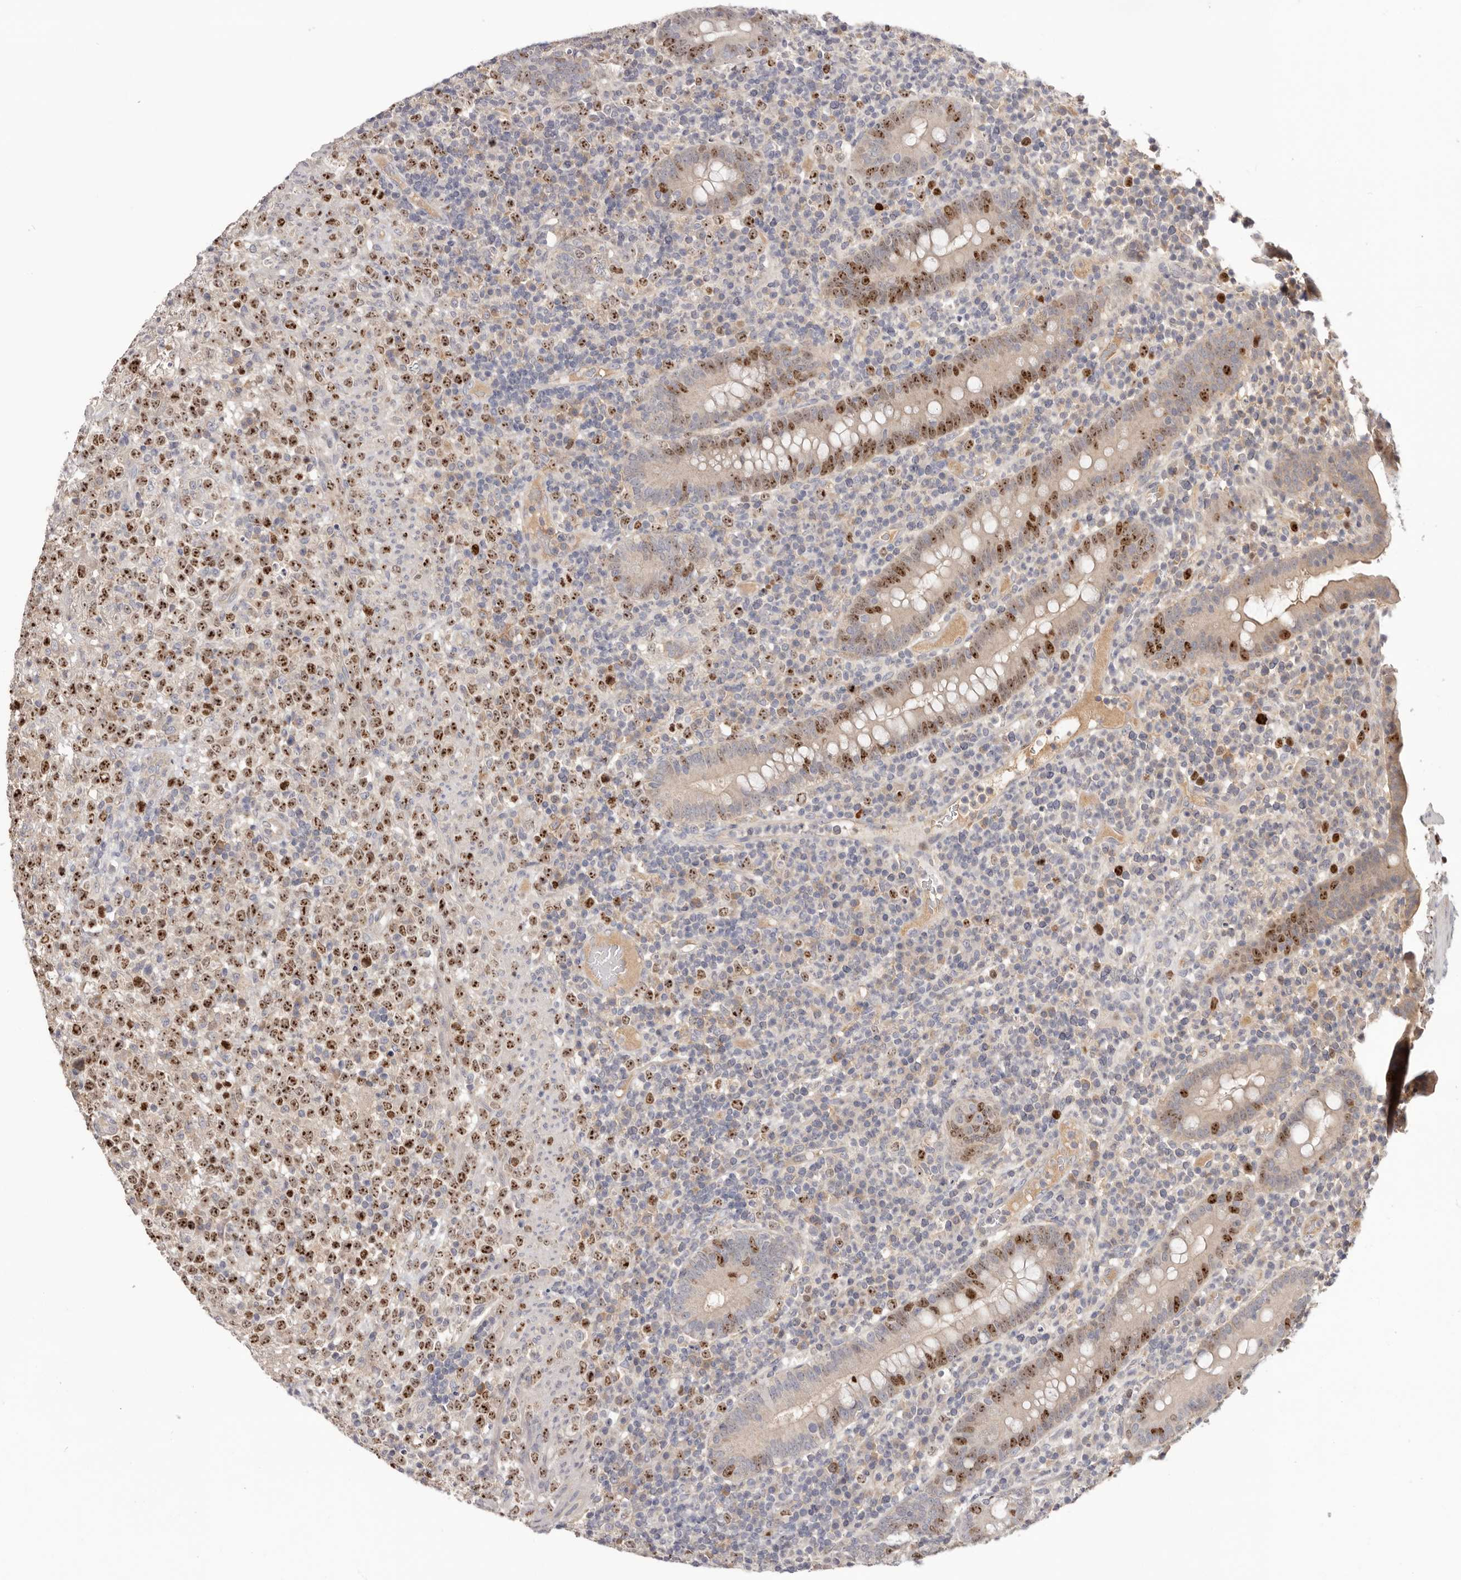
{"staining": {"intensity": "strong", "quantity": ">75%", "location": "nuclear"}, "tissue": "lymphoma", "cell_type": "Tumor cells", "image_type": "cancer", "snomed": [{"axis": "morphology", "description": "Malignant lymphoma, non-Hodgkin's type, High grade"}, {"axis": "topography", "description": "Colon"}], "caption": "Immunohistochemical staining of human lymphoma displays strong nuclear protein positivity in about >75% of tumor cells. The staining was performed using DAB to visualize the protein expression in brown, while the nuclei were stained in blue with hematoxylin (Magnification: 20x).", "gene": "CCDC190", "patient": {"sex": "female", "age": 53}}